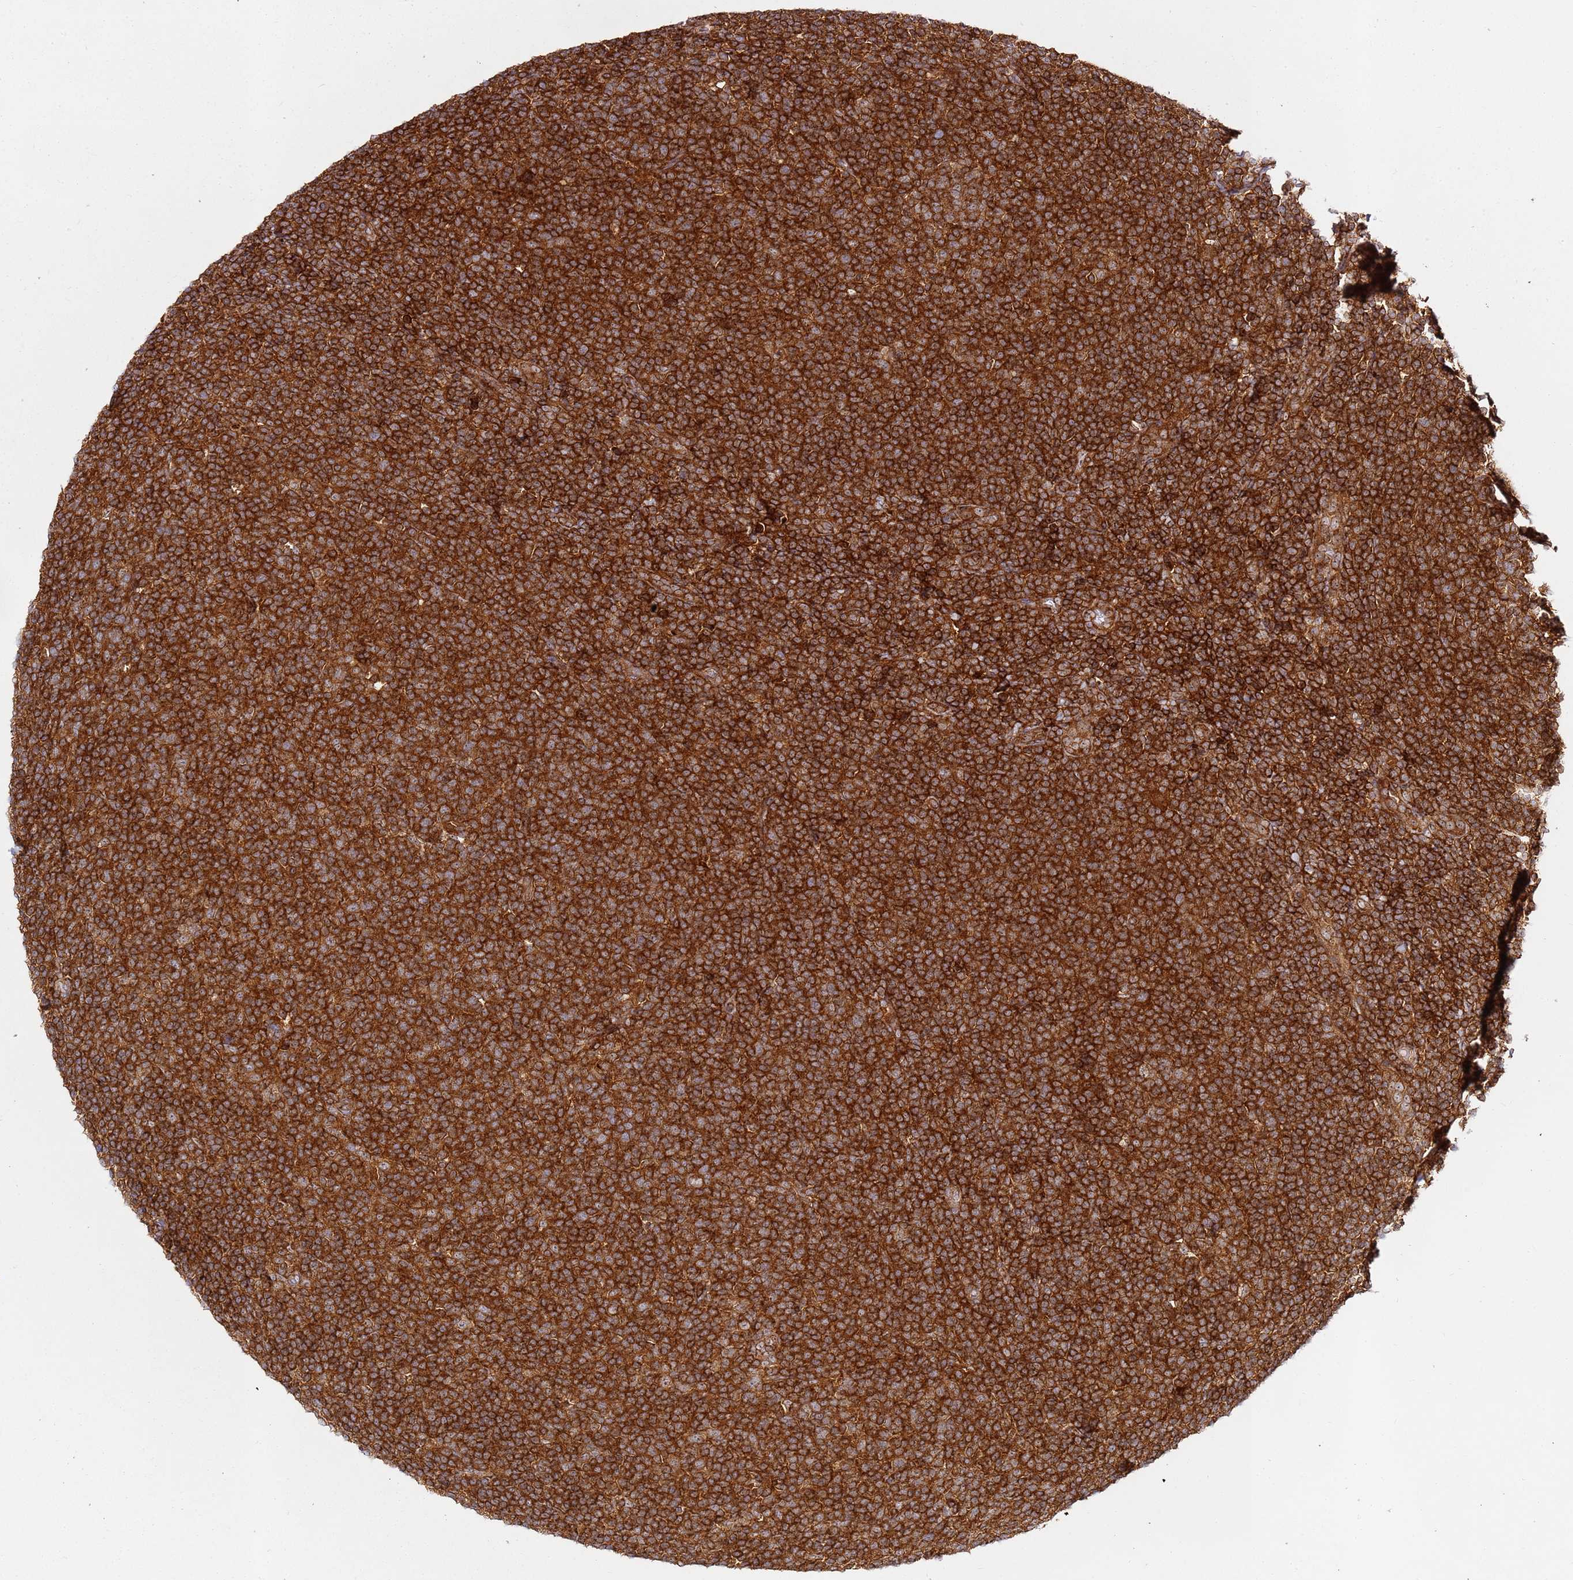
{"staining": {"intensity": "strong", "quantity": ">75%", "location": "cytoplasmic/membranous"}, "tissue": "lymphoma", "cell_type": "Tumor cells", "image_type": "cancer", "snomed": [{"axis": "morphology", "description": "Malignant lymphoma, non-Hodgkin's type, Low grade"}, {"axis": "topography", "description": "Lymph node"}], "caption": "Lymphoma stained with immunohistochemistry shows strong cytoplasmic/membranous expression in about >75% of tumor cells. (Stains: DAB in brown, nuclei in blue, Microscopy: brightfield microscopy at high magnification).", "gene": "PRMT7", "patient": {"sex": "male", "age": 66}}